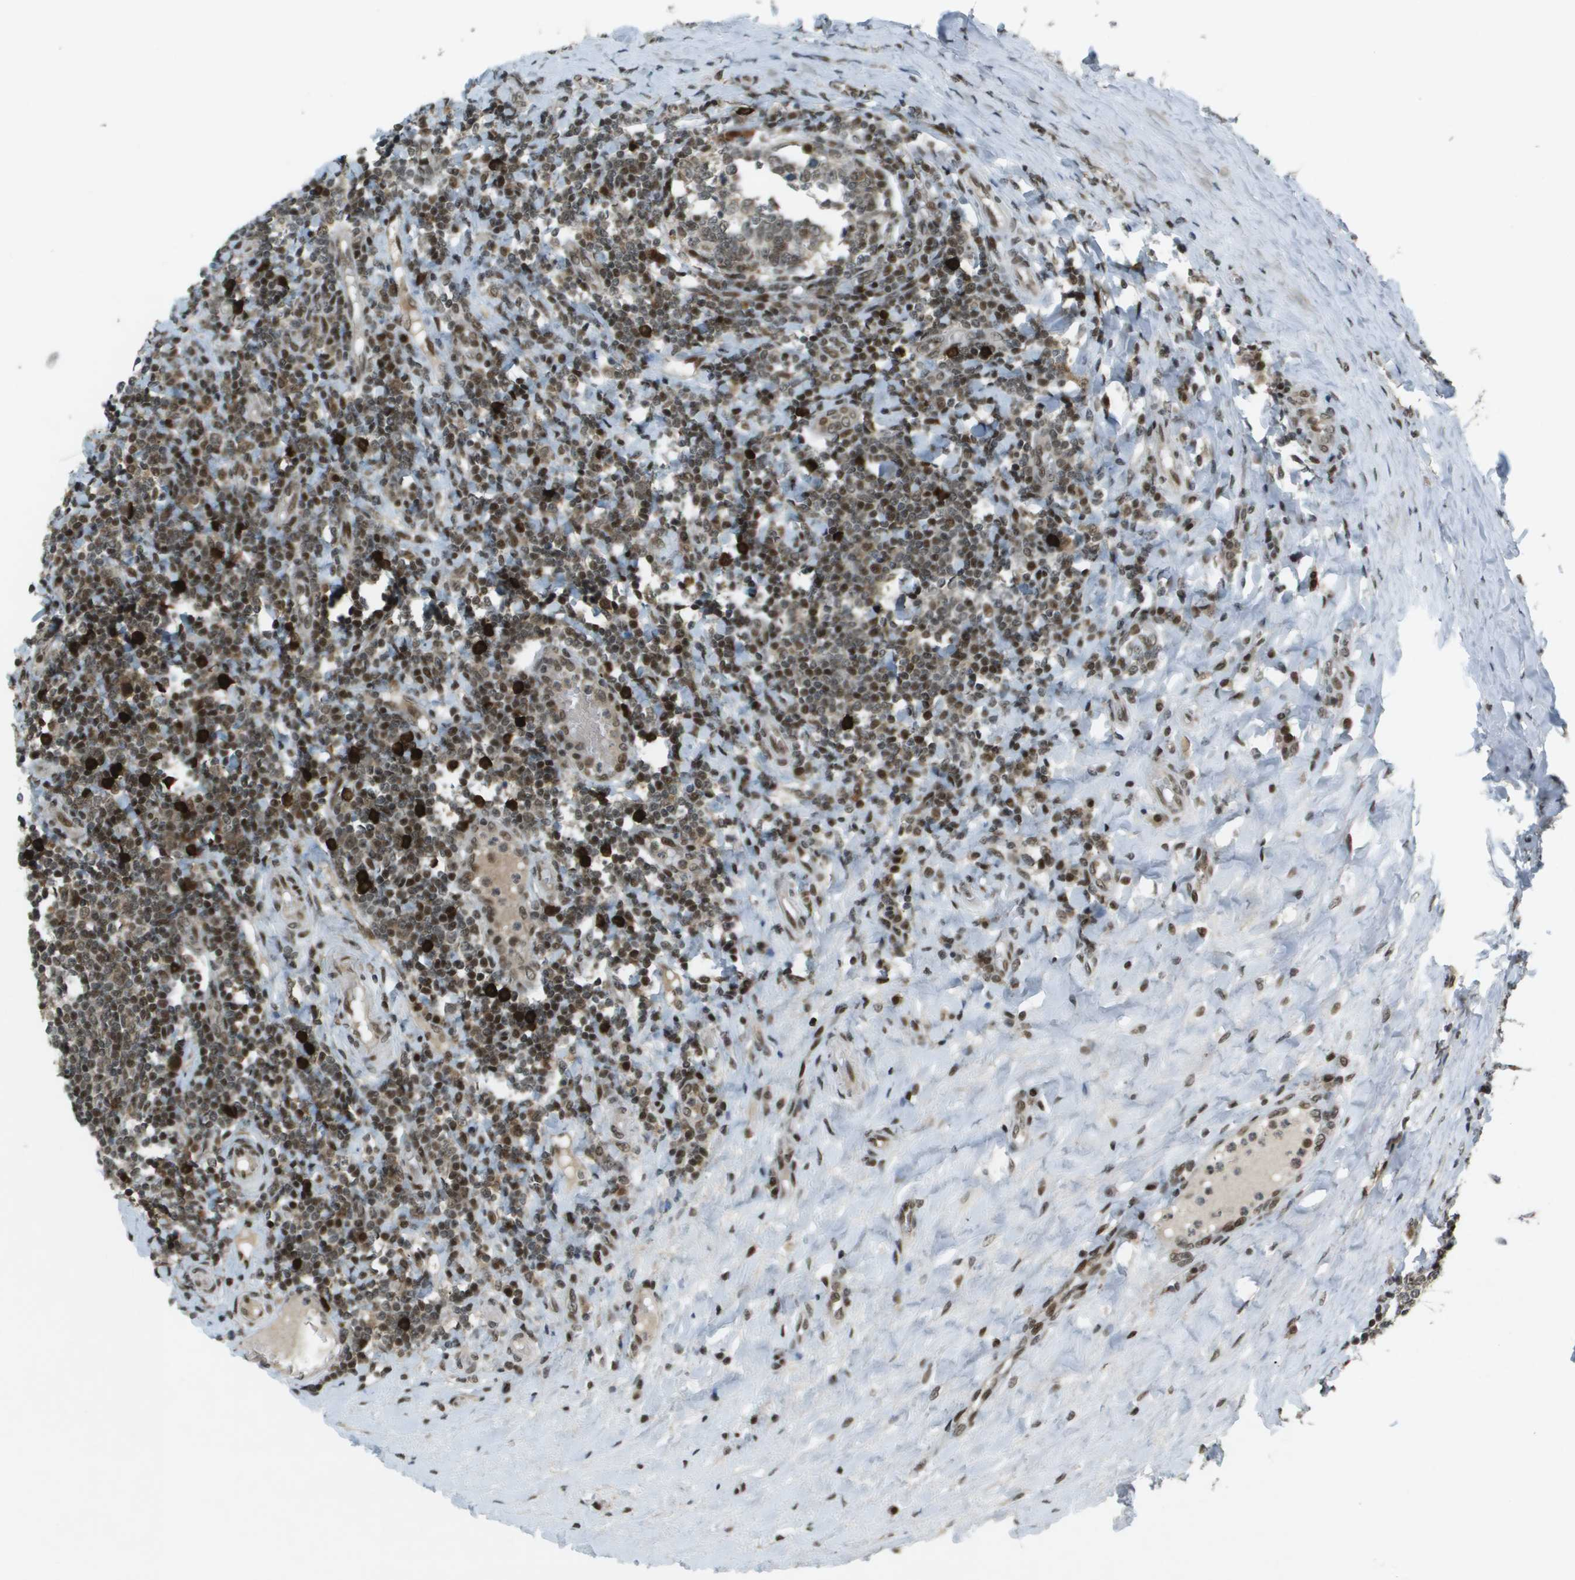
{"staining": {"intensity": "moderate", "quantity": ">75%", "location": "cytoplasmic/membranous,nuclear"}, "tissue": "tonsil", "cell_type": "Germinal center cells", "image_type": "normal", "snomed": [{"axis": "morphology", "description": "Normal tissue, NOS"}, {"axis": "topography", "description": "Tonsil"}], "caption": "Immunohistochemical staining of benign tonsil demonstrates >75% levels of moderate cytoplasmic/membranous,nuclear protein positivity in approximately >75% of germinal center cells.", "gene": "IRF7", "patient": {"sex": "female", "age": 19}}